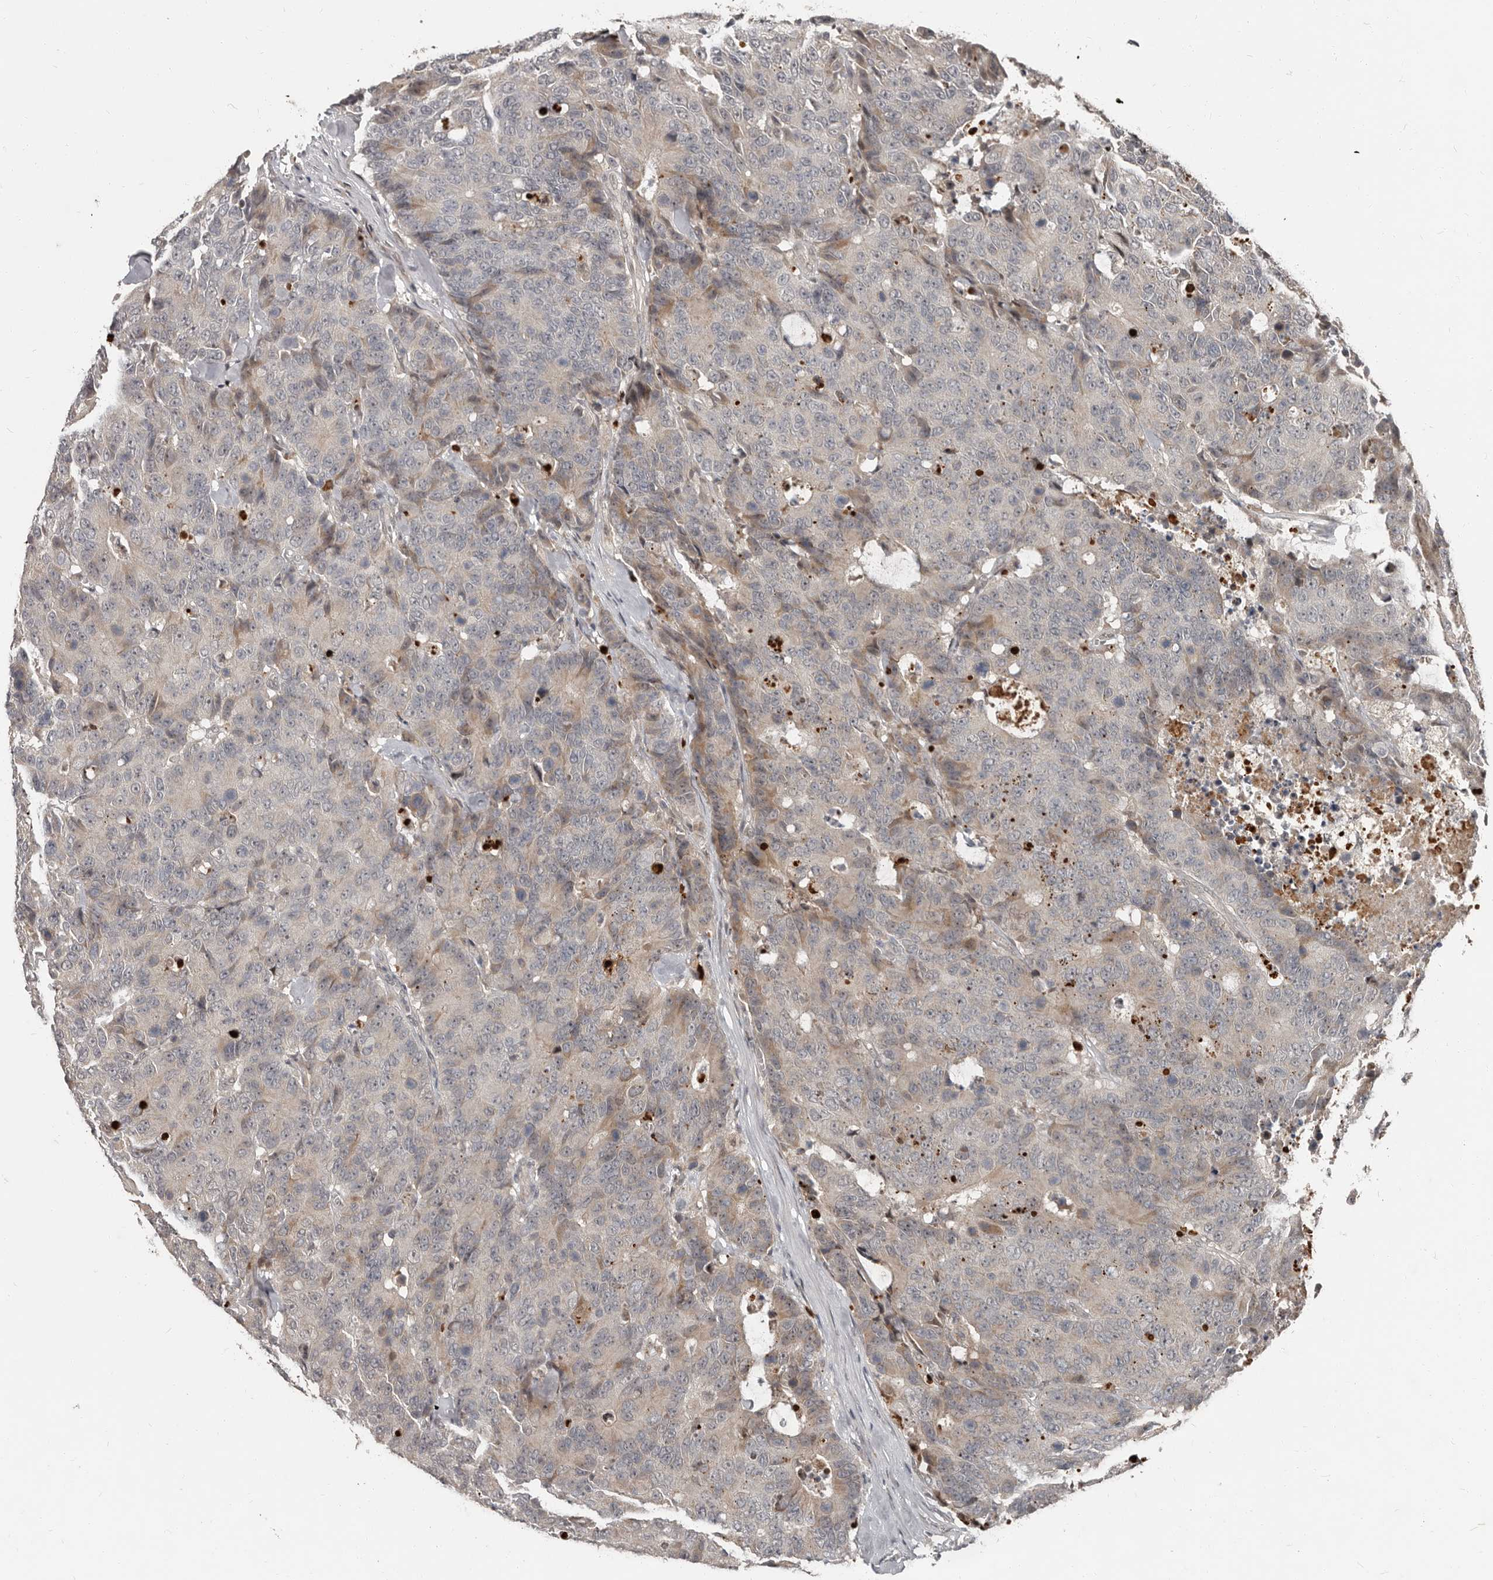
{"staining": {"intensity": "weak", "quantity": "<25%", "location": "cytoplasmic/membranous"}, "tissue": "colorectal cancer", "cell_type": "Tumor cells", "image_type": "cancer", "snomed": [{"axis": "morphology", "description": "Adenocarcinoma, NOS"}, {"axis": "topography", "description": "Colon"}], "caption": "Colorectal cancer was stained to show a protein in brown. There is no significant staining in tumor cells.", "gene": "APOL6", "patient": {"sex": "female", "age": 86}}